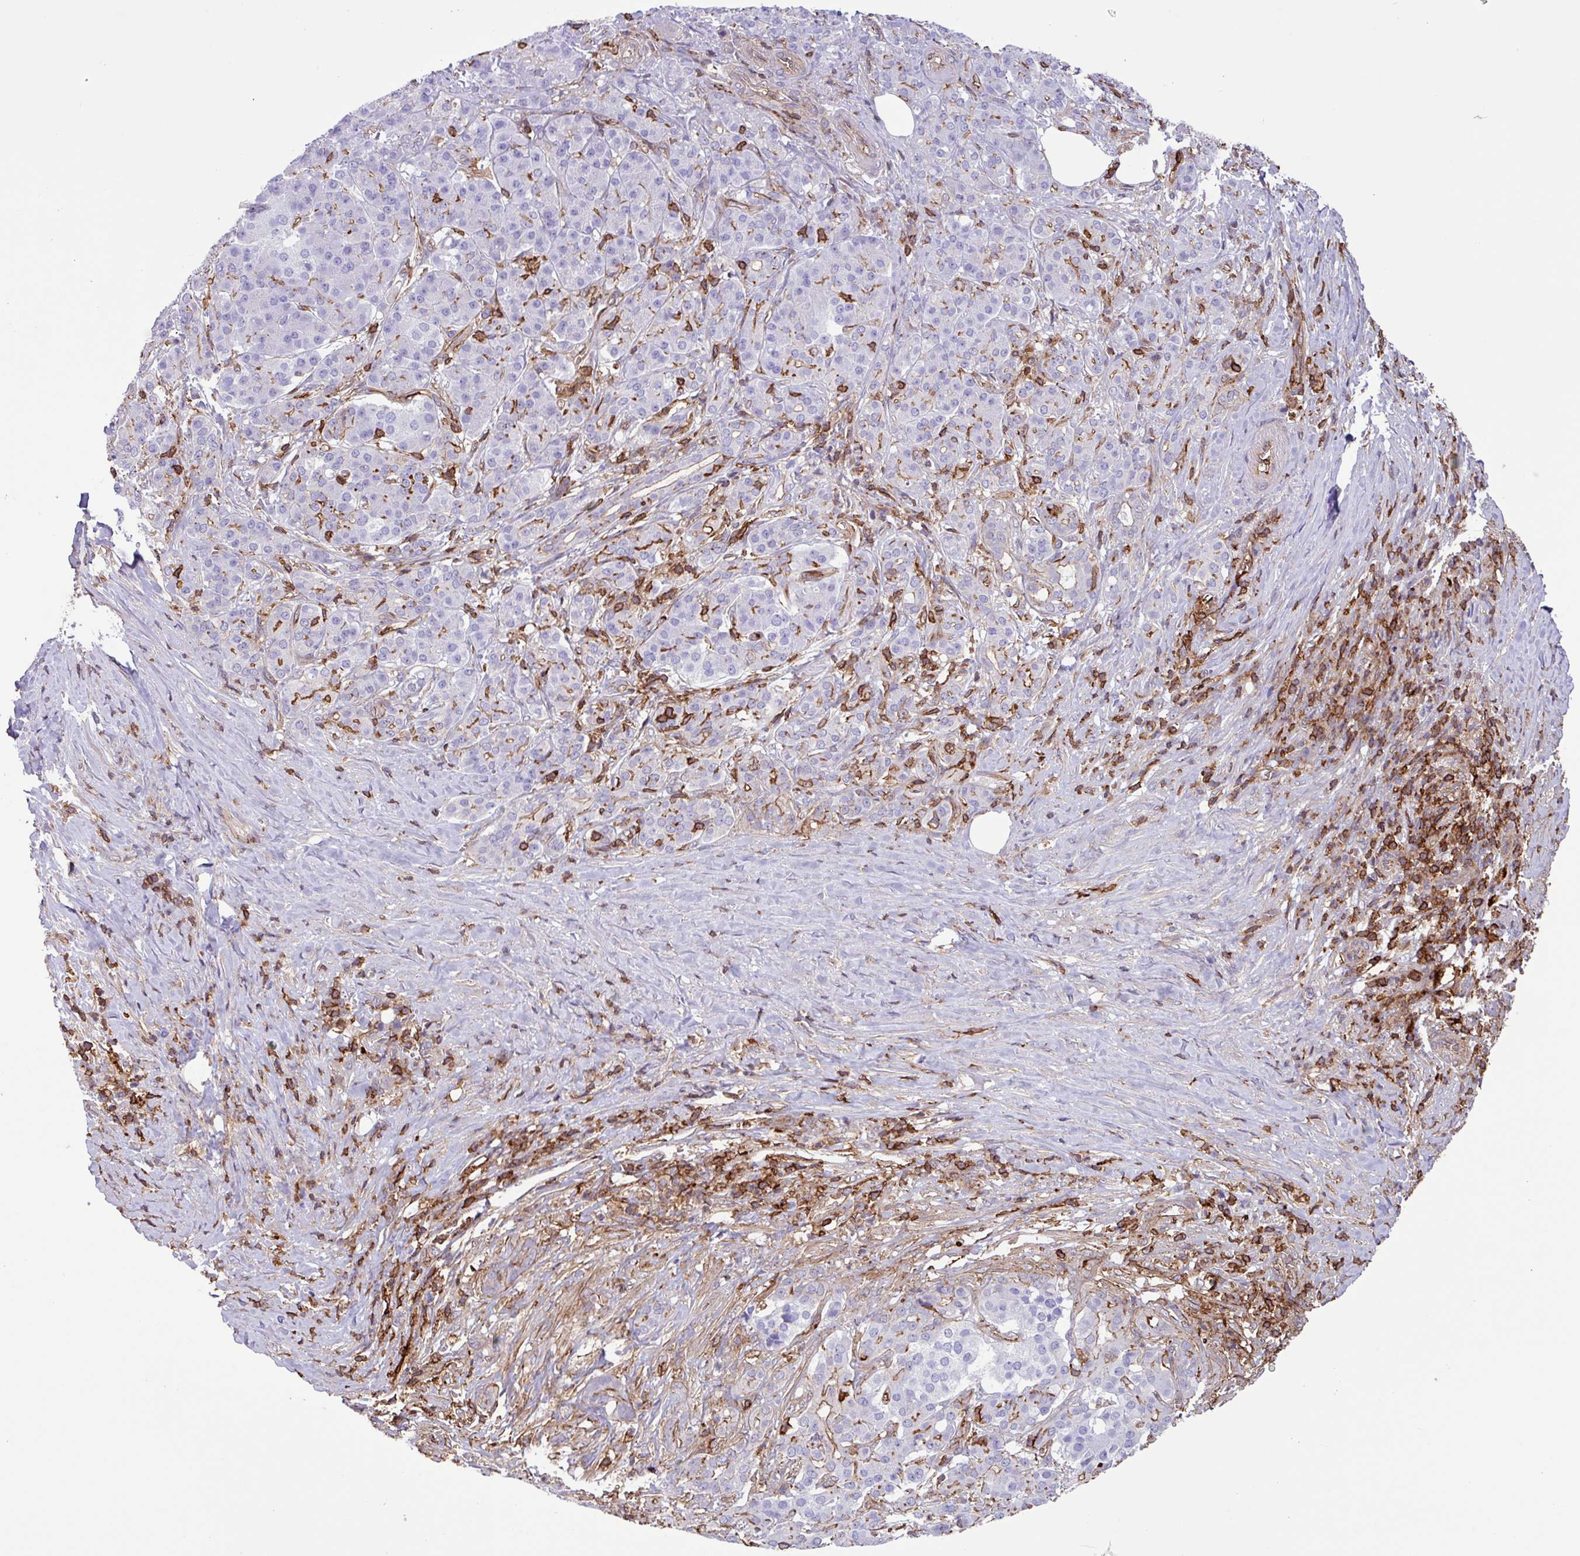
{"staining": {"intensity": "negative", "quantity": "none", "location": "none"}, "tissue": "pancreatic cancer", "cell_type": "Tumor cells", "image_type": "cancer", "snomed": [{"axis": "morphology", "description": "Adenocarcinoma, NOS"}, {"axis": "topography", "description": "Pancreas"}], "caption": "DAB immunohistochemical staining of adenocarcinoma (pancreatic) displays no significant expression in tumor cells. Brightfield microscopy of IHC stained with DAB (brown) and hematoxylin (blue), captured at high magnification.", "gene": "PPP1R18", "patient": {"sex": "male", "age": 57}}